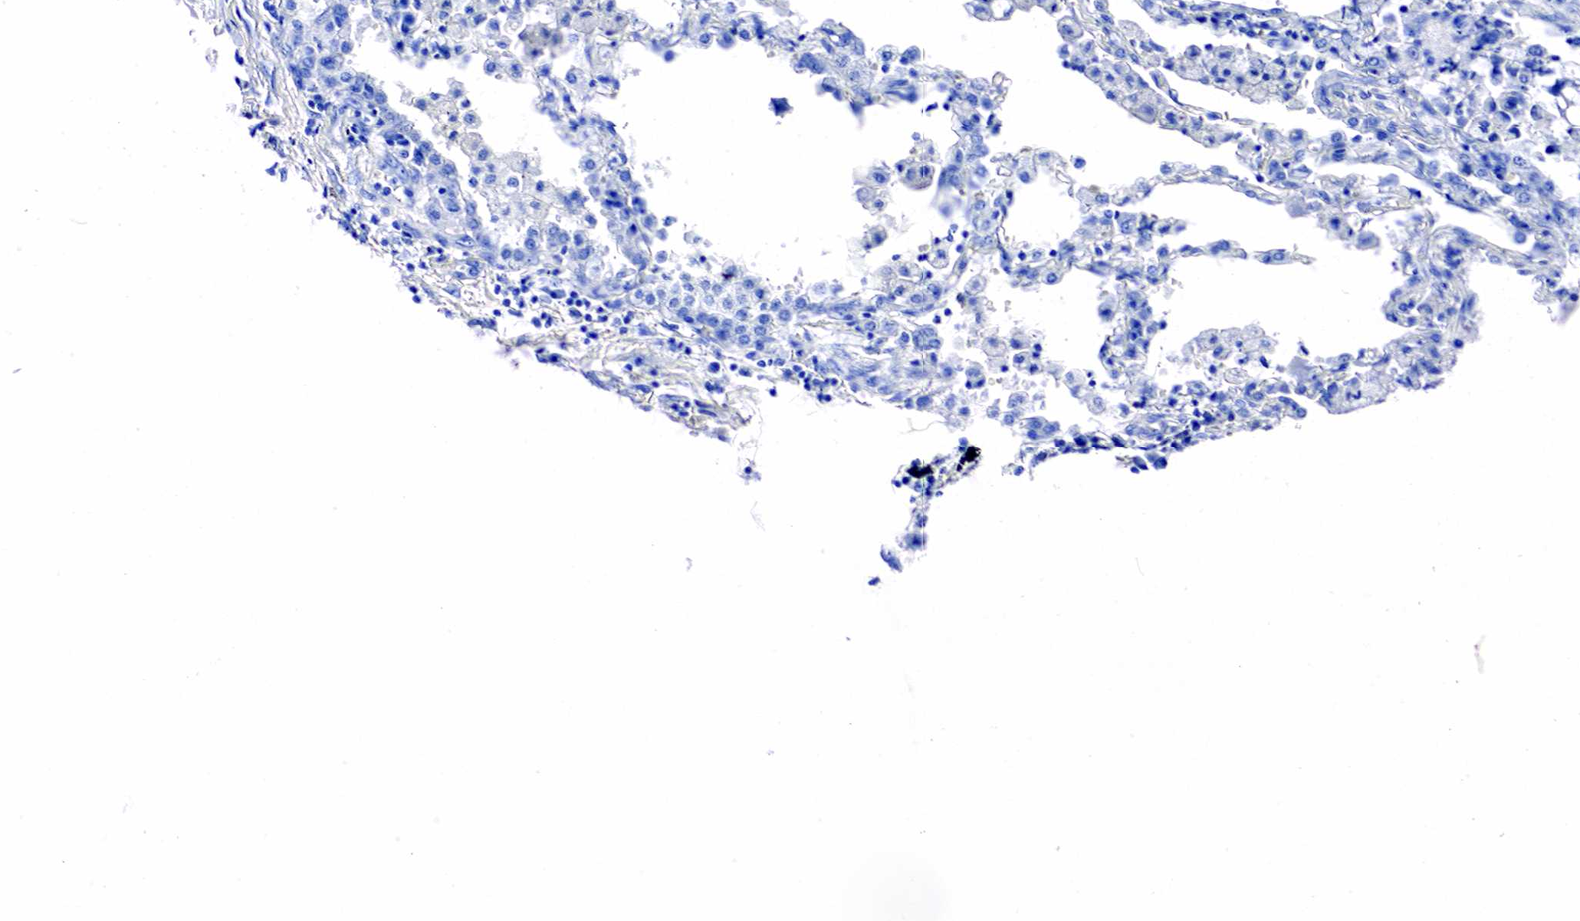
{"staining": {"intensity": "negative", "quantity": "none", "location": "none"}, "tissue": "lung cancer", "cell_type": "Tumor cells", "image_type": "cancer", "snomed": [{"axis": "morphology", "description": "Adenocarcinoma, NOS"}, {"axis": "topography", "description": "Lung"}], "caption": "Immunohistochemical staining of human lung adenocarcinoma exhibits no significant expression in tumor cells.", "gene": "ACP3", "patient": {"sex": "male", "age": 64}}